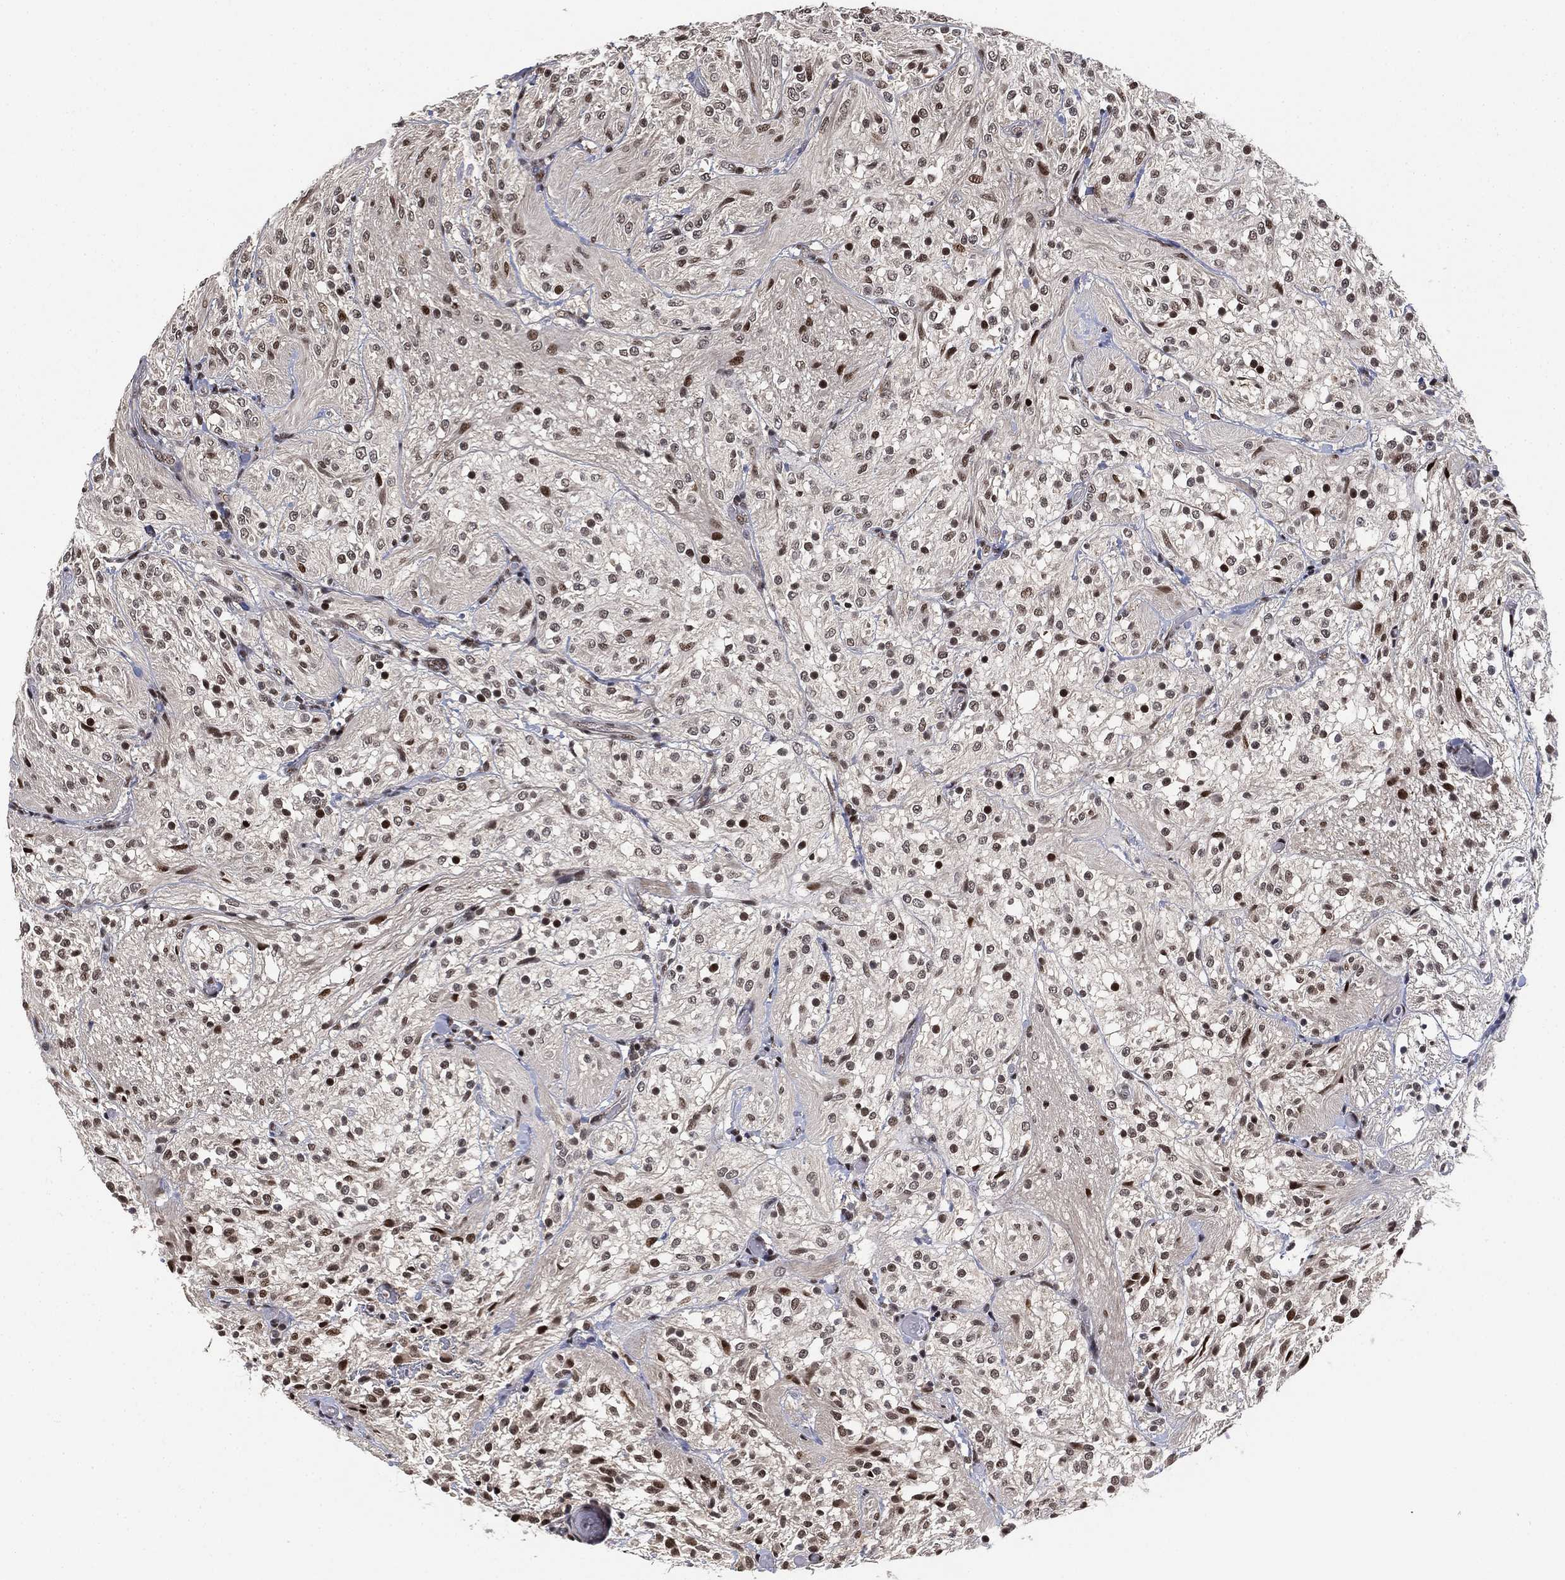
{"staining": {"intensity": "moderate", "quantity": "<25%", "location": "nuclear"}, "tissue": "glioma", "cell_type": "Tumor cells", "image_type": "cancer", "snomed": [{"axis": "morphology", "description": "Glioma, malignant, Low grade"}, {"axis": "topography", "description": "Brain"}], "caption": "Human low-grade glioma (malignant) stained for a protein (brown) displays moderate nuclear positive expression in about <25% of tumor cells.", "gene": "ZSCAN30", "patient": {"sex": "male", "age": 3}}